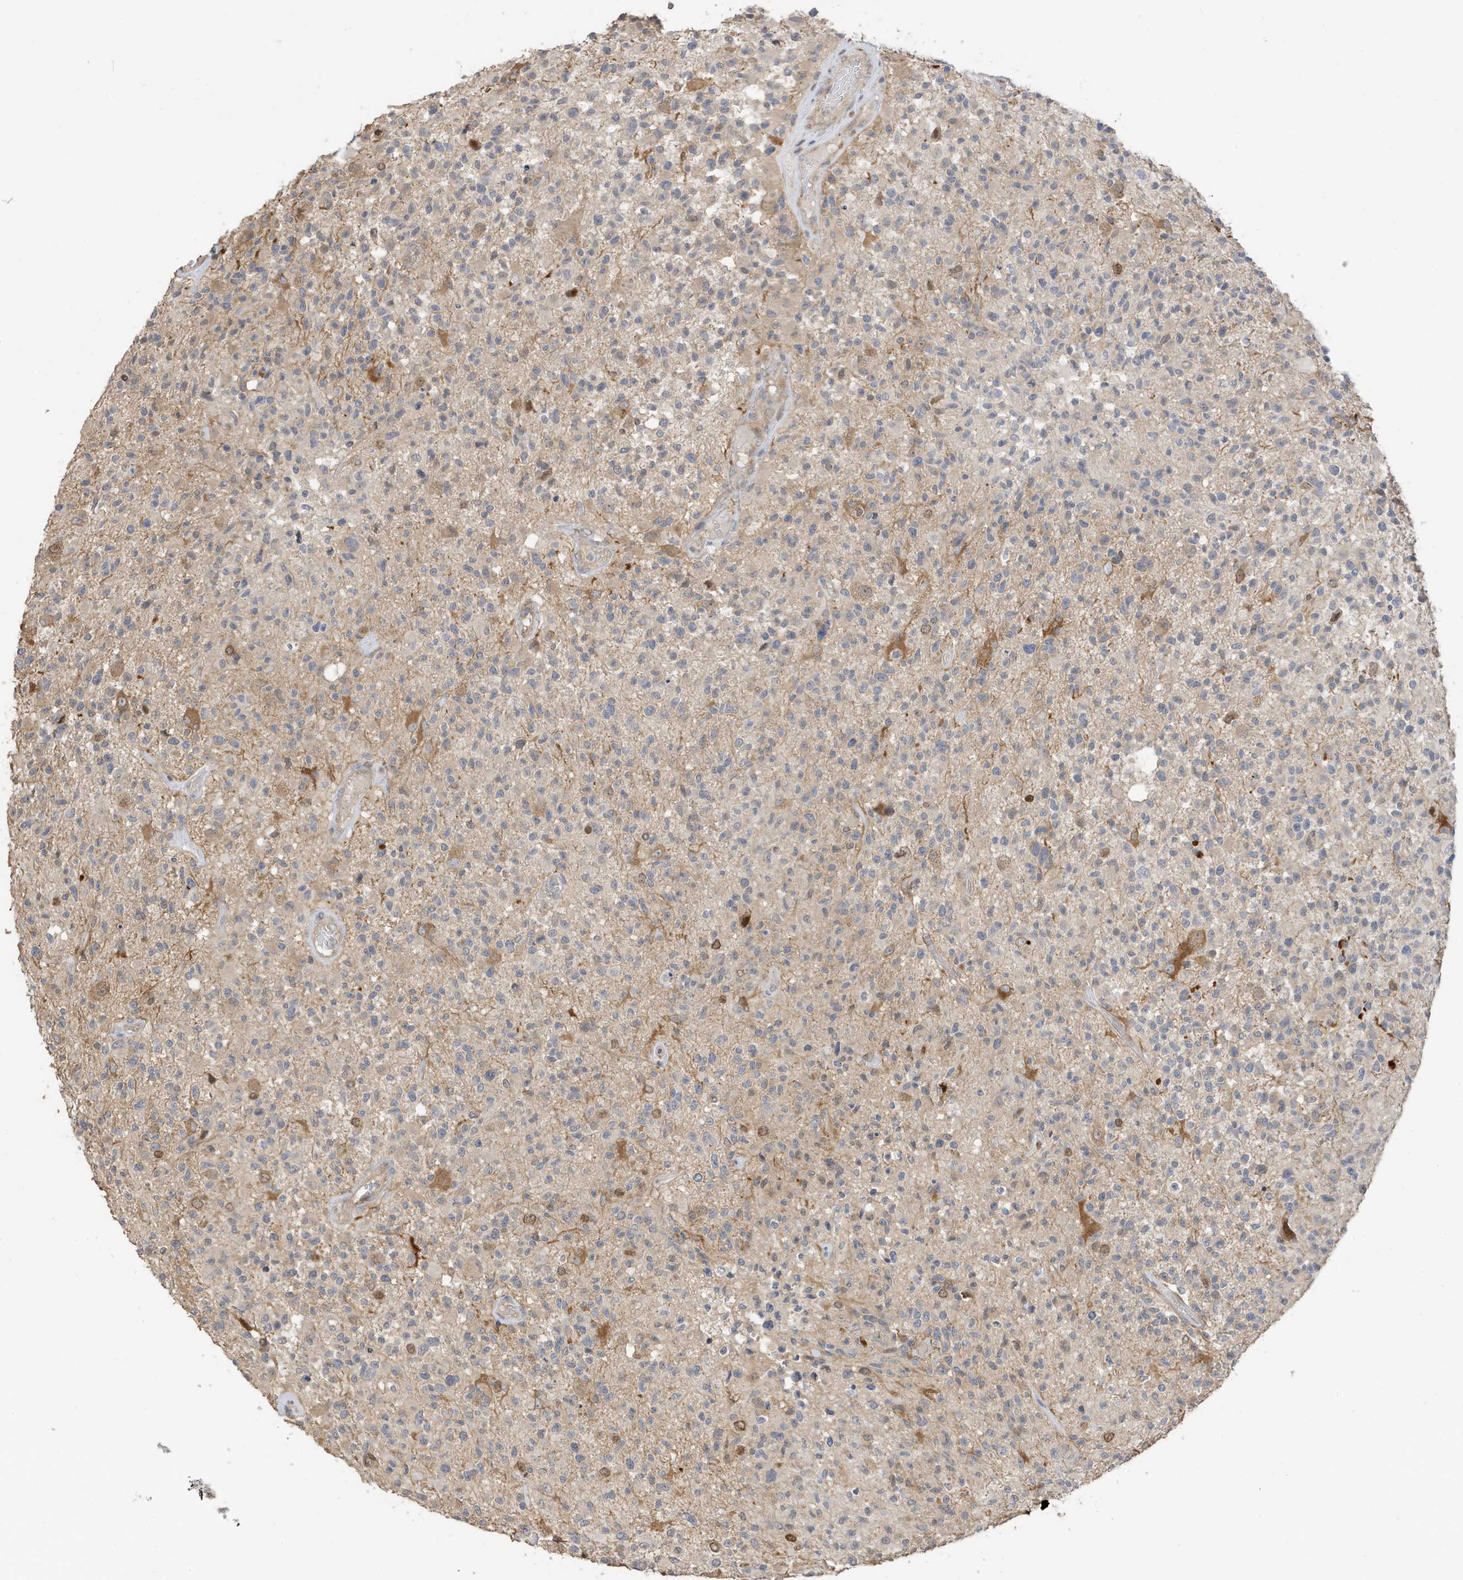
{"staining": {"intensity": "weak", "quantity": "<25%", "location": "cytoplasmic/membranous"}, "tissue": "glioma", "cell_type": "Tumor cells", "image_type": "cancer", "snomed": [{"axis": "morphology", "description": "Glioma, malignant, High grade"}, {"axis": "morphology", "description": "Glioblastoma, NOS"}, {"axis": "topography", "description": "Brain"}], "caption": "There is no significant staining in tumor cells of glioma.", "gene": "TAB3", "patient": {"sex": "male", "age": 60}}